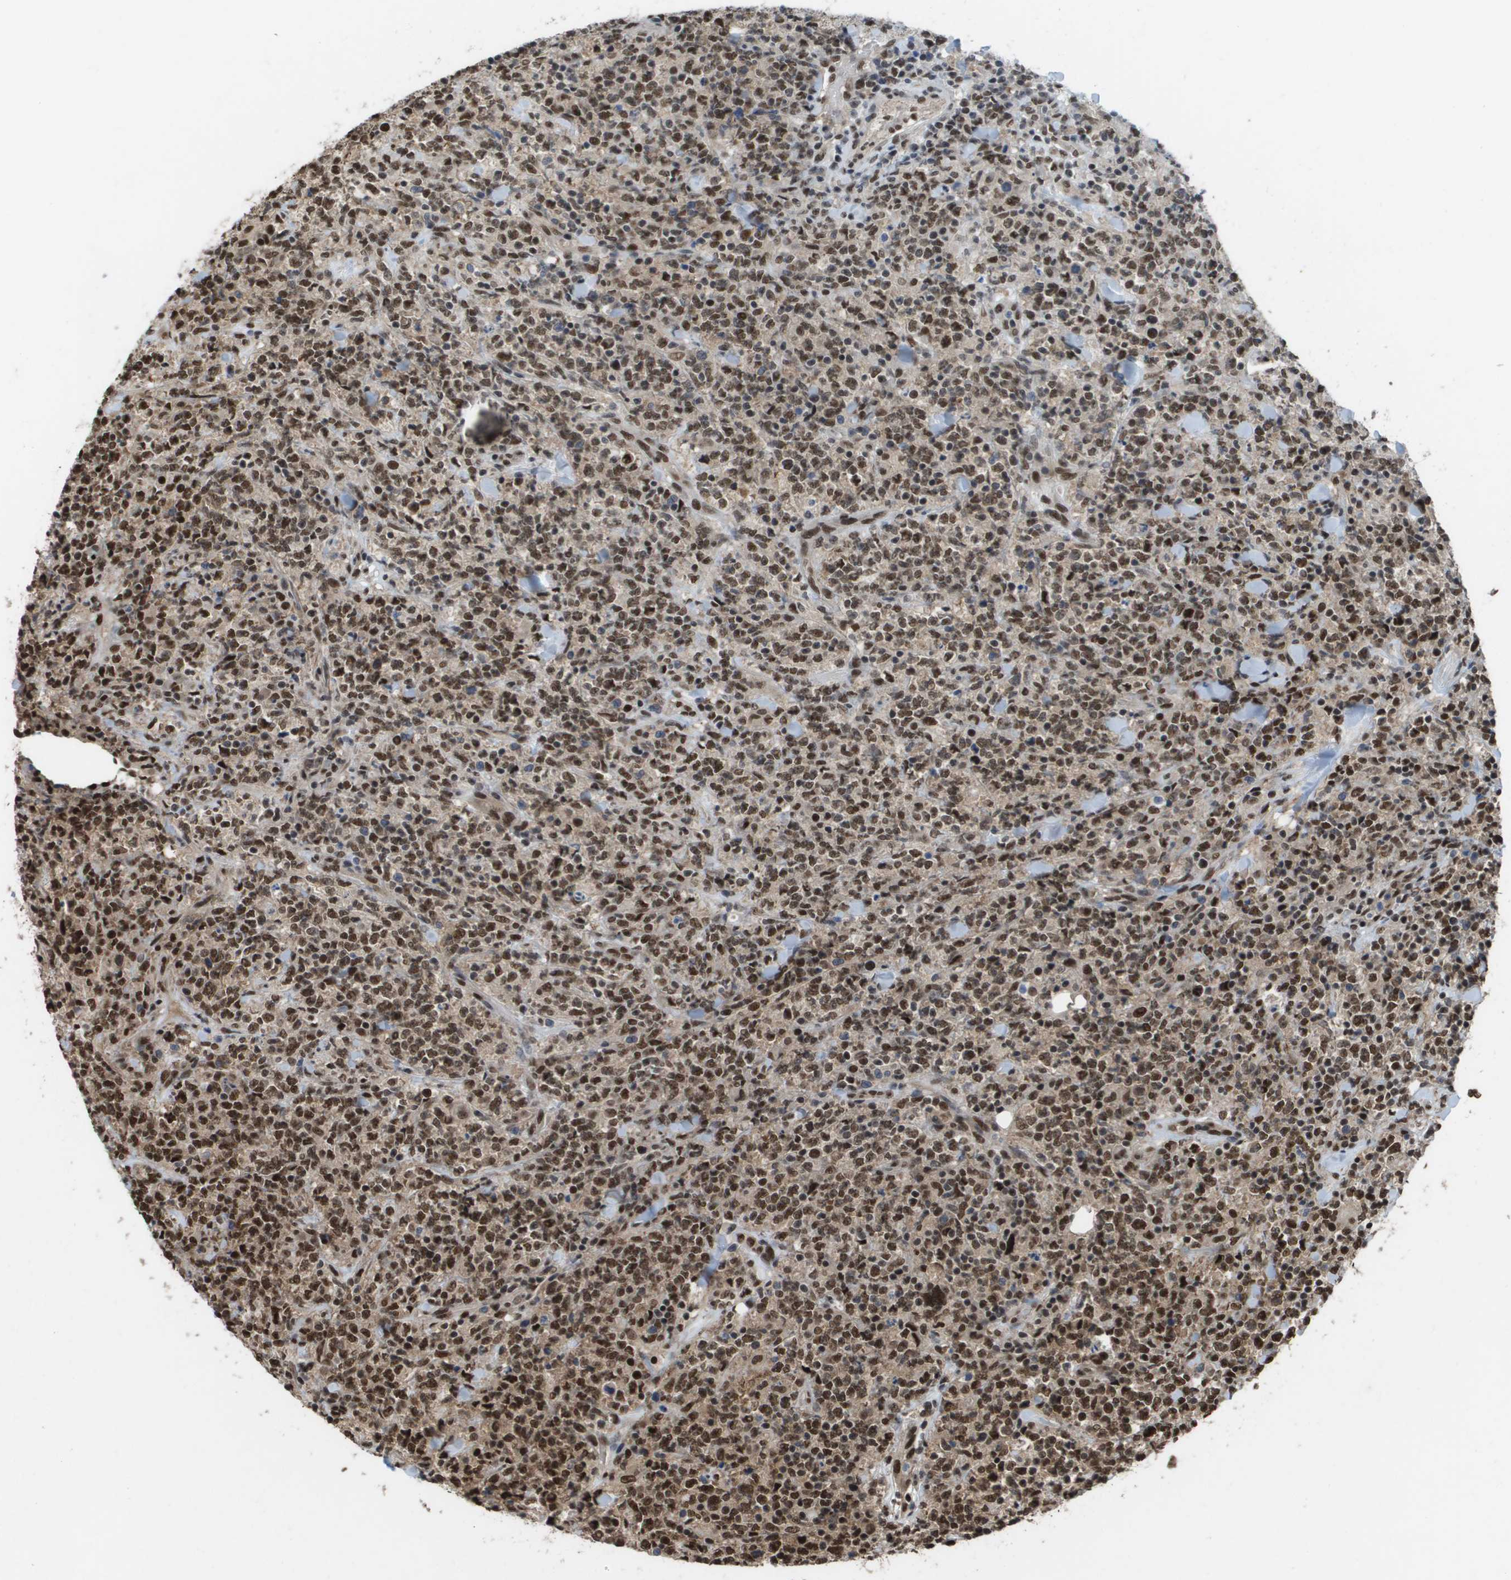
{"staining": {"intensity": "strong", "quantity": ">75%", "location": "nuclear"}, "tissue": "lymphoma", "cell_type": "Tumor cells", "image_type": "cancer", "snomed": [{"axis": "morphology", "description": "Malignant lymphoma, non-Hodgkin's type, High grade"}, {"axis": "topography", "description": "Soft tissue"}], "caption": "Lymphoma stained for a protein (brown) displays strong nuclear positive positivity in approximately >75% of tumor cells.", "gene": "CDT1", "patient": {"sex": "male", "age": 18}}